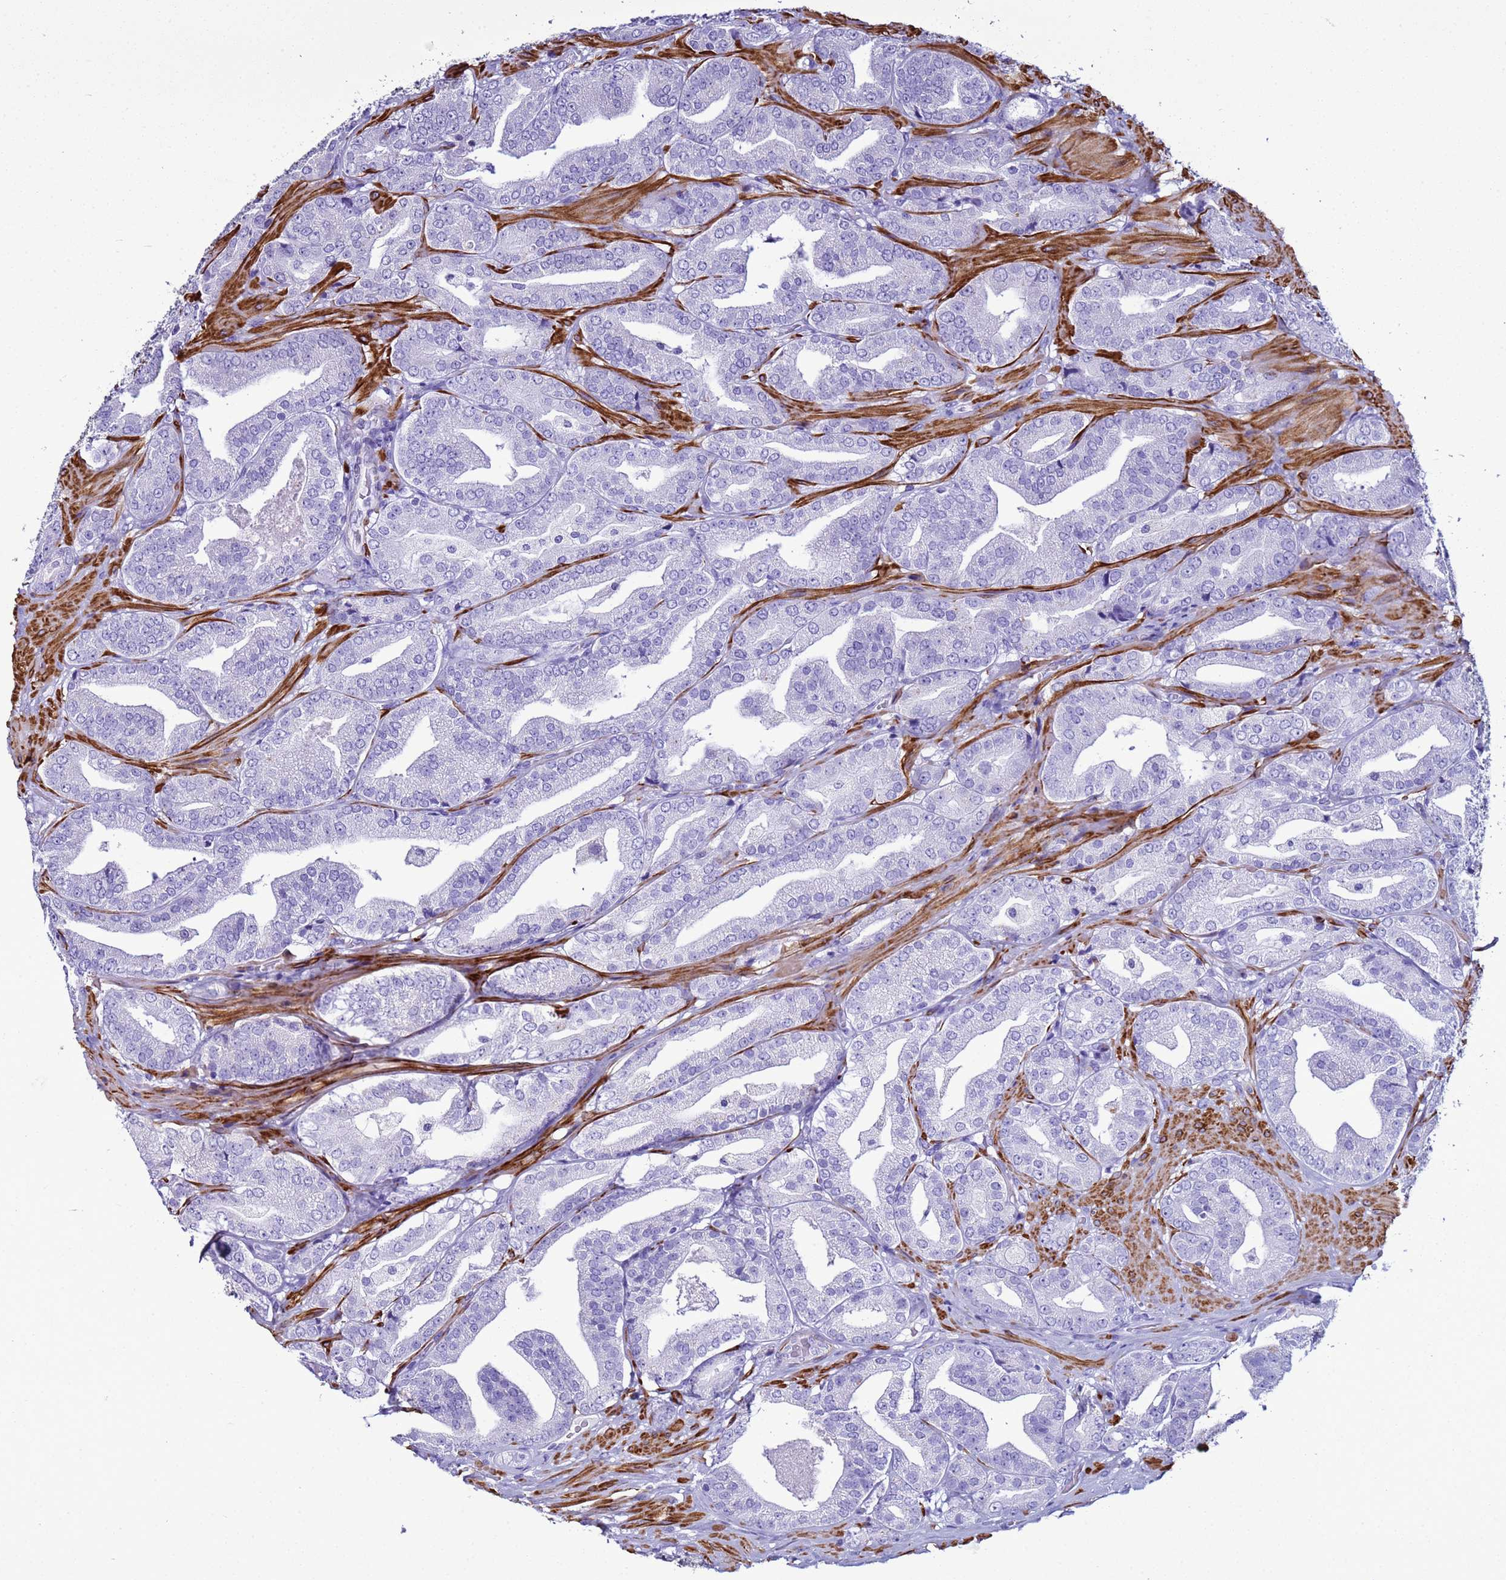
{"staining": {"intensity": "negative", "quantity": "none", "location": "none"}, "tissue": "prostate cancer", "cell_type": "Tumor cells", "image_type": "cancer", "snomed": [{"axis": "morphology", "description": "Adenocarcinoma, High grade"}, {"axis": "topography", "description": "Prostate"}], "caption": "The immunohistochemistry micrograph has no significant staining in tumor cells of prostate high-grade adenocarcinoma tissue.", "gene": "LCMT1", "patient": {"sex": "male", "age": 63}}